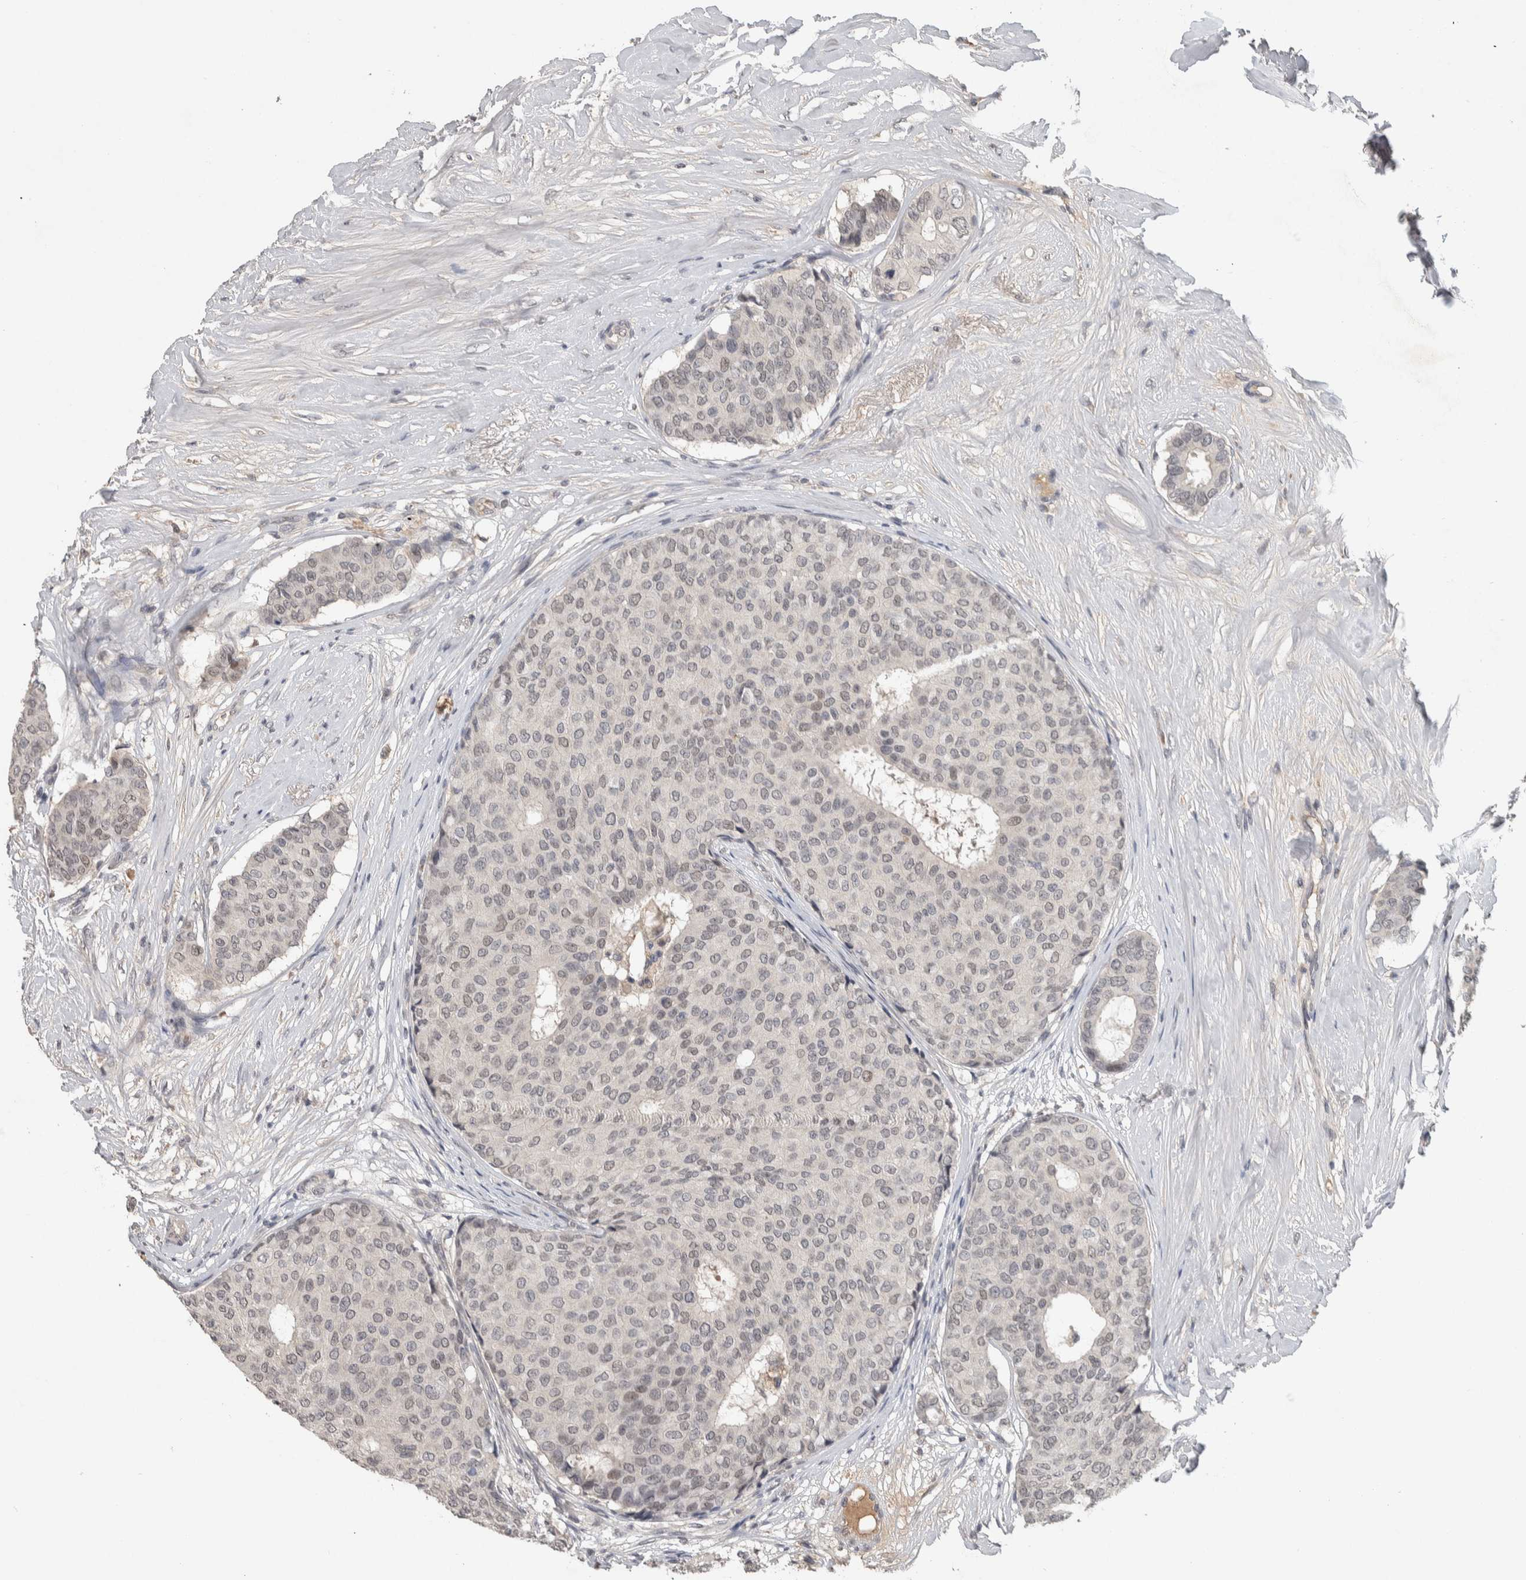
{"staining": {"intensity": "weak", "quantity": "25%-75%", "location": "nuclear"}, "tissue": "breast cancer", "cell_type": "Tumor cells", "image_type": "cancer", "snomed": [{"axis": "morphology", "description": "Duct carcinoma"}, {"axis": "topography", "description": "Breast"}], "caption": "Breast infiltrating ductal carcinoma stained with IHC displays weak nuclear staining in approximately 25%-75% of tumor cells.", "gene": "CHRM3", "patient": {"sex": "female", "age": 75}}